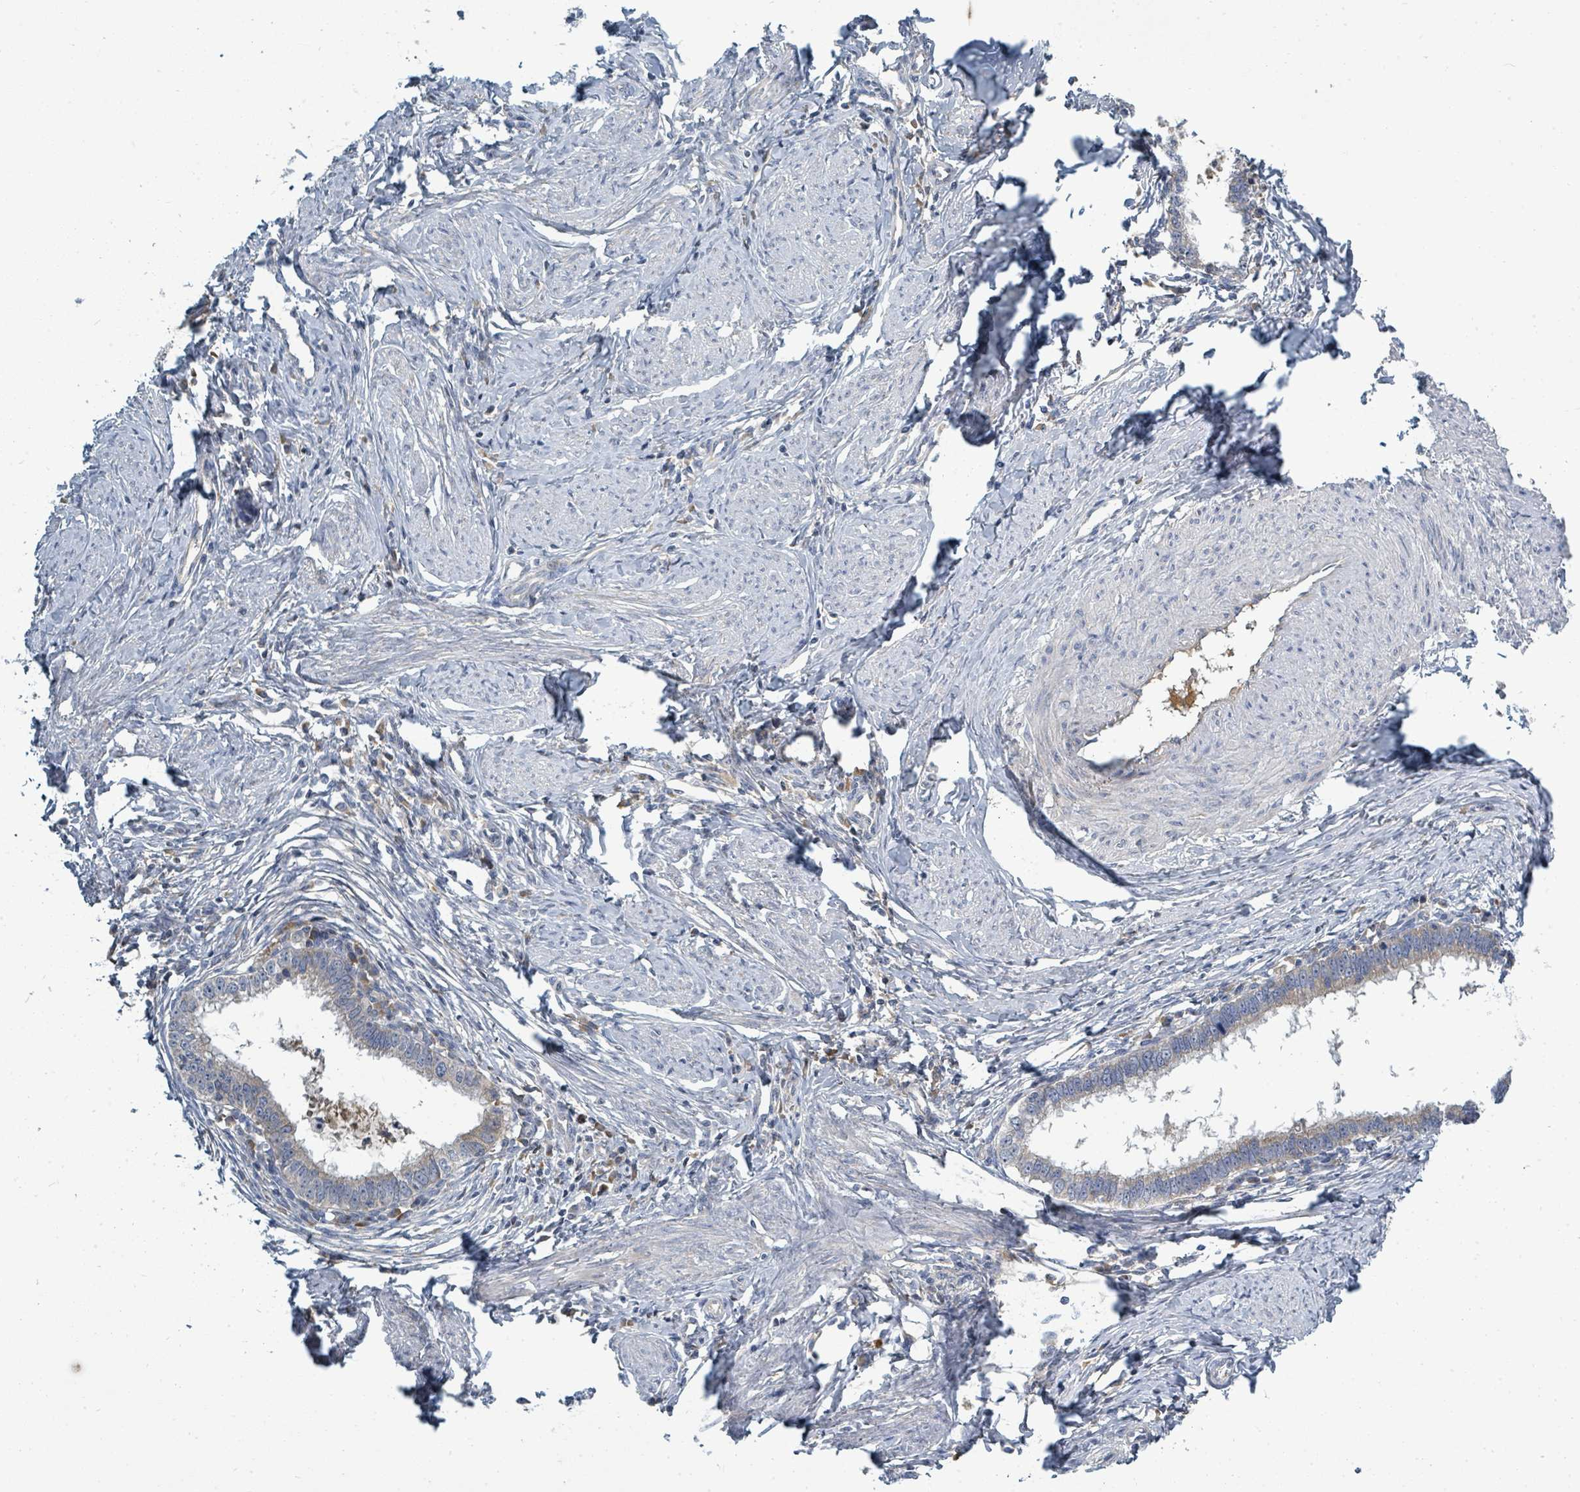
{"staining": {"intensity": "negative", "quantity": "none", "location": "none"}, "tissue": "cervical cancer", "cell_type": "Tumor cells", "image_type": "cancer", "snomed": [{"axis": "morphology", "description": "Adenocarcinoma, NOS"}, {"axis": "topography", "description": "Cervix"}], "caption": "Human adenocarcinoma (cervical) stained for a protein using immunohistochemistry exhibits no positivity in tumor cells.", "gene": "SLC25A23", "patient": {"sex": "female", "age": 36}}